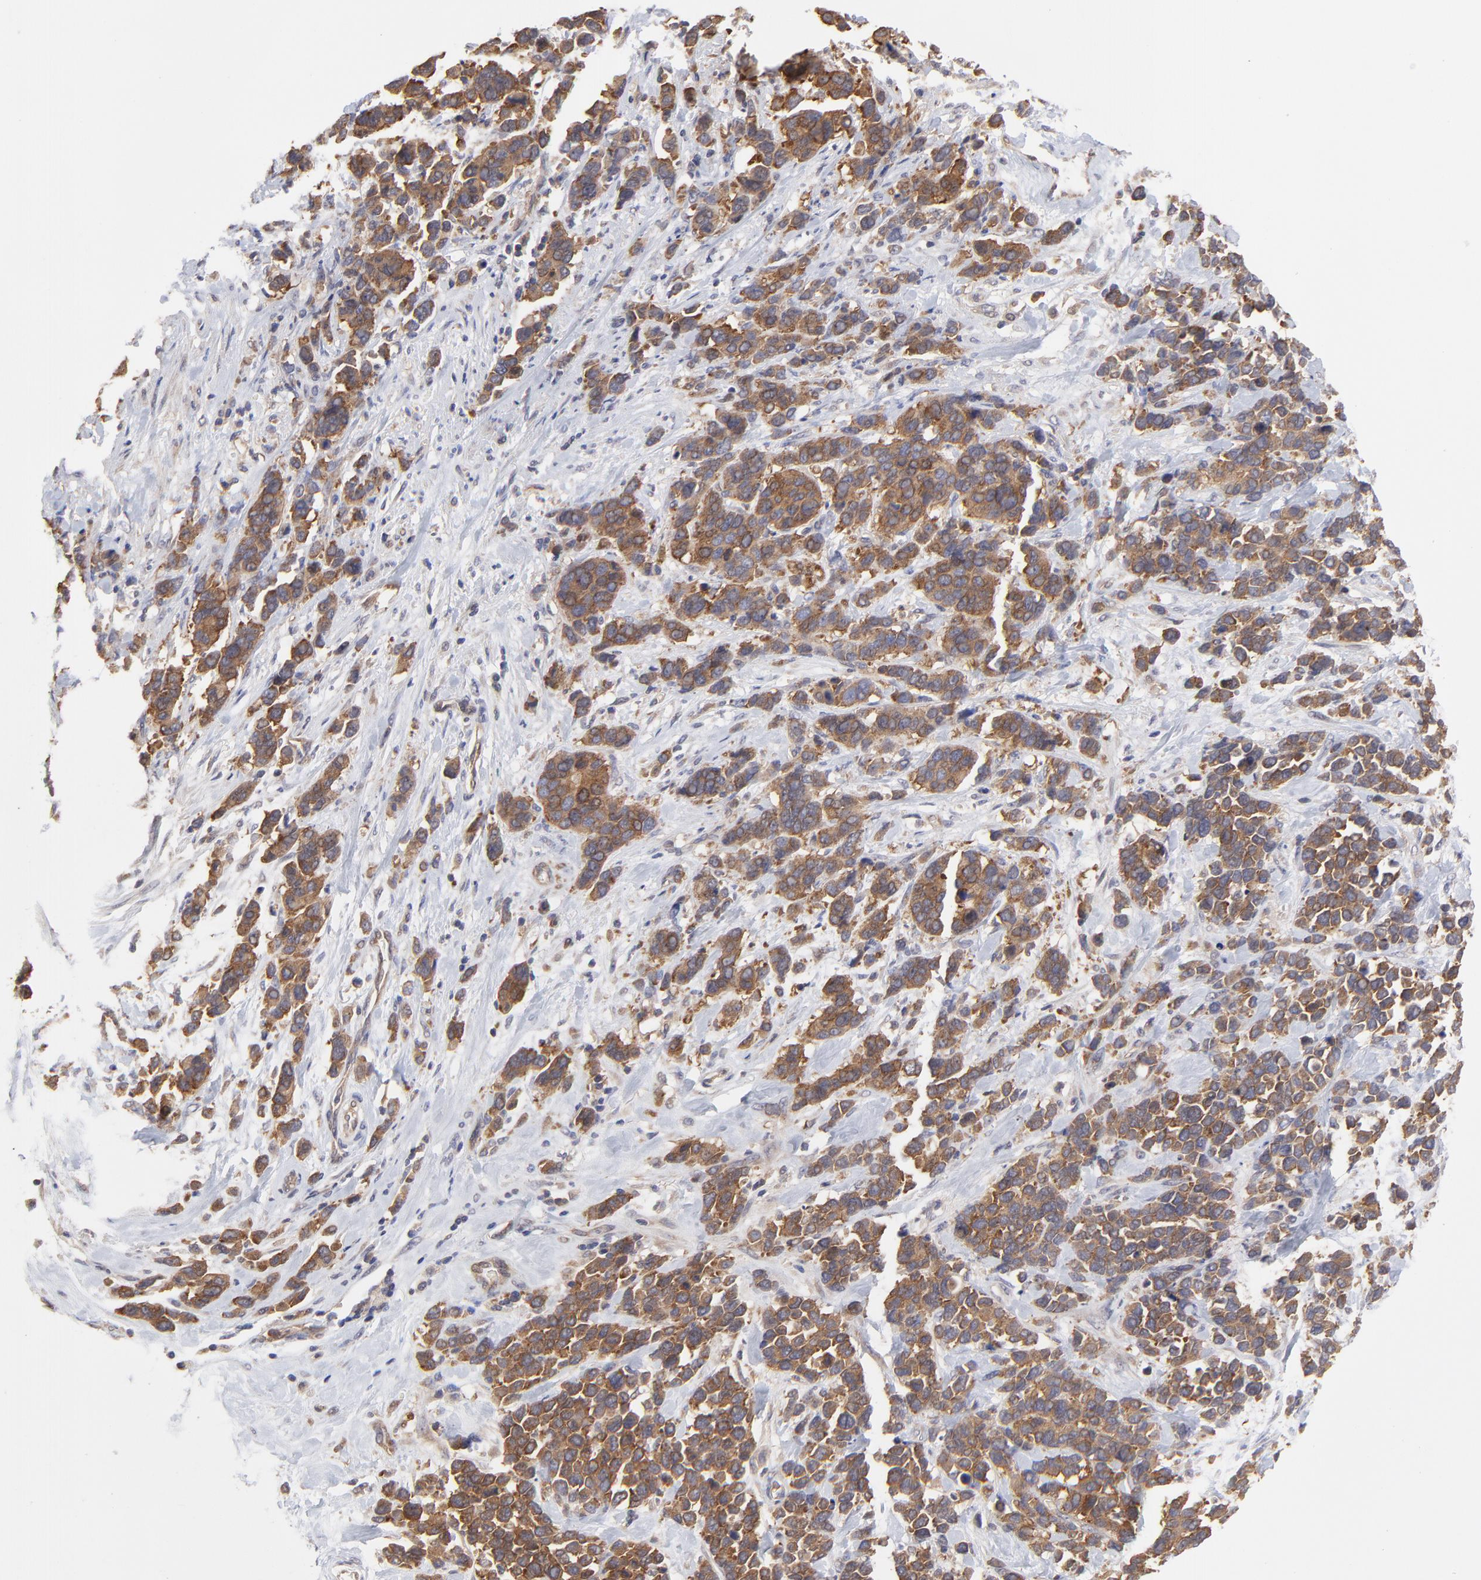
{"staining": {"intensity": "strong", "quantity": ">75%", "location": "cytoplasmic/membranous"}, "tissue": "stomach cancer", "cell_type": "Tumor cells", "image_type": "cancer", "snomed": [{"axis": "morphology", "description": "Adenocarcinoma, NOS"}, {"axis": "topography", "description": "Stomach, upper"}], "caption": "Stomach adenocarcinoma stained with a brown dye shows strong cytoplasmic/membranous positive positivity in about >75% of tumor cells.", "gene": "GART", "patient": {"sex": "male", "age": 71}}